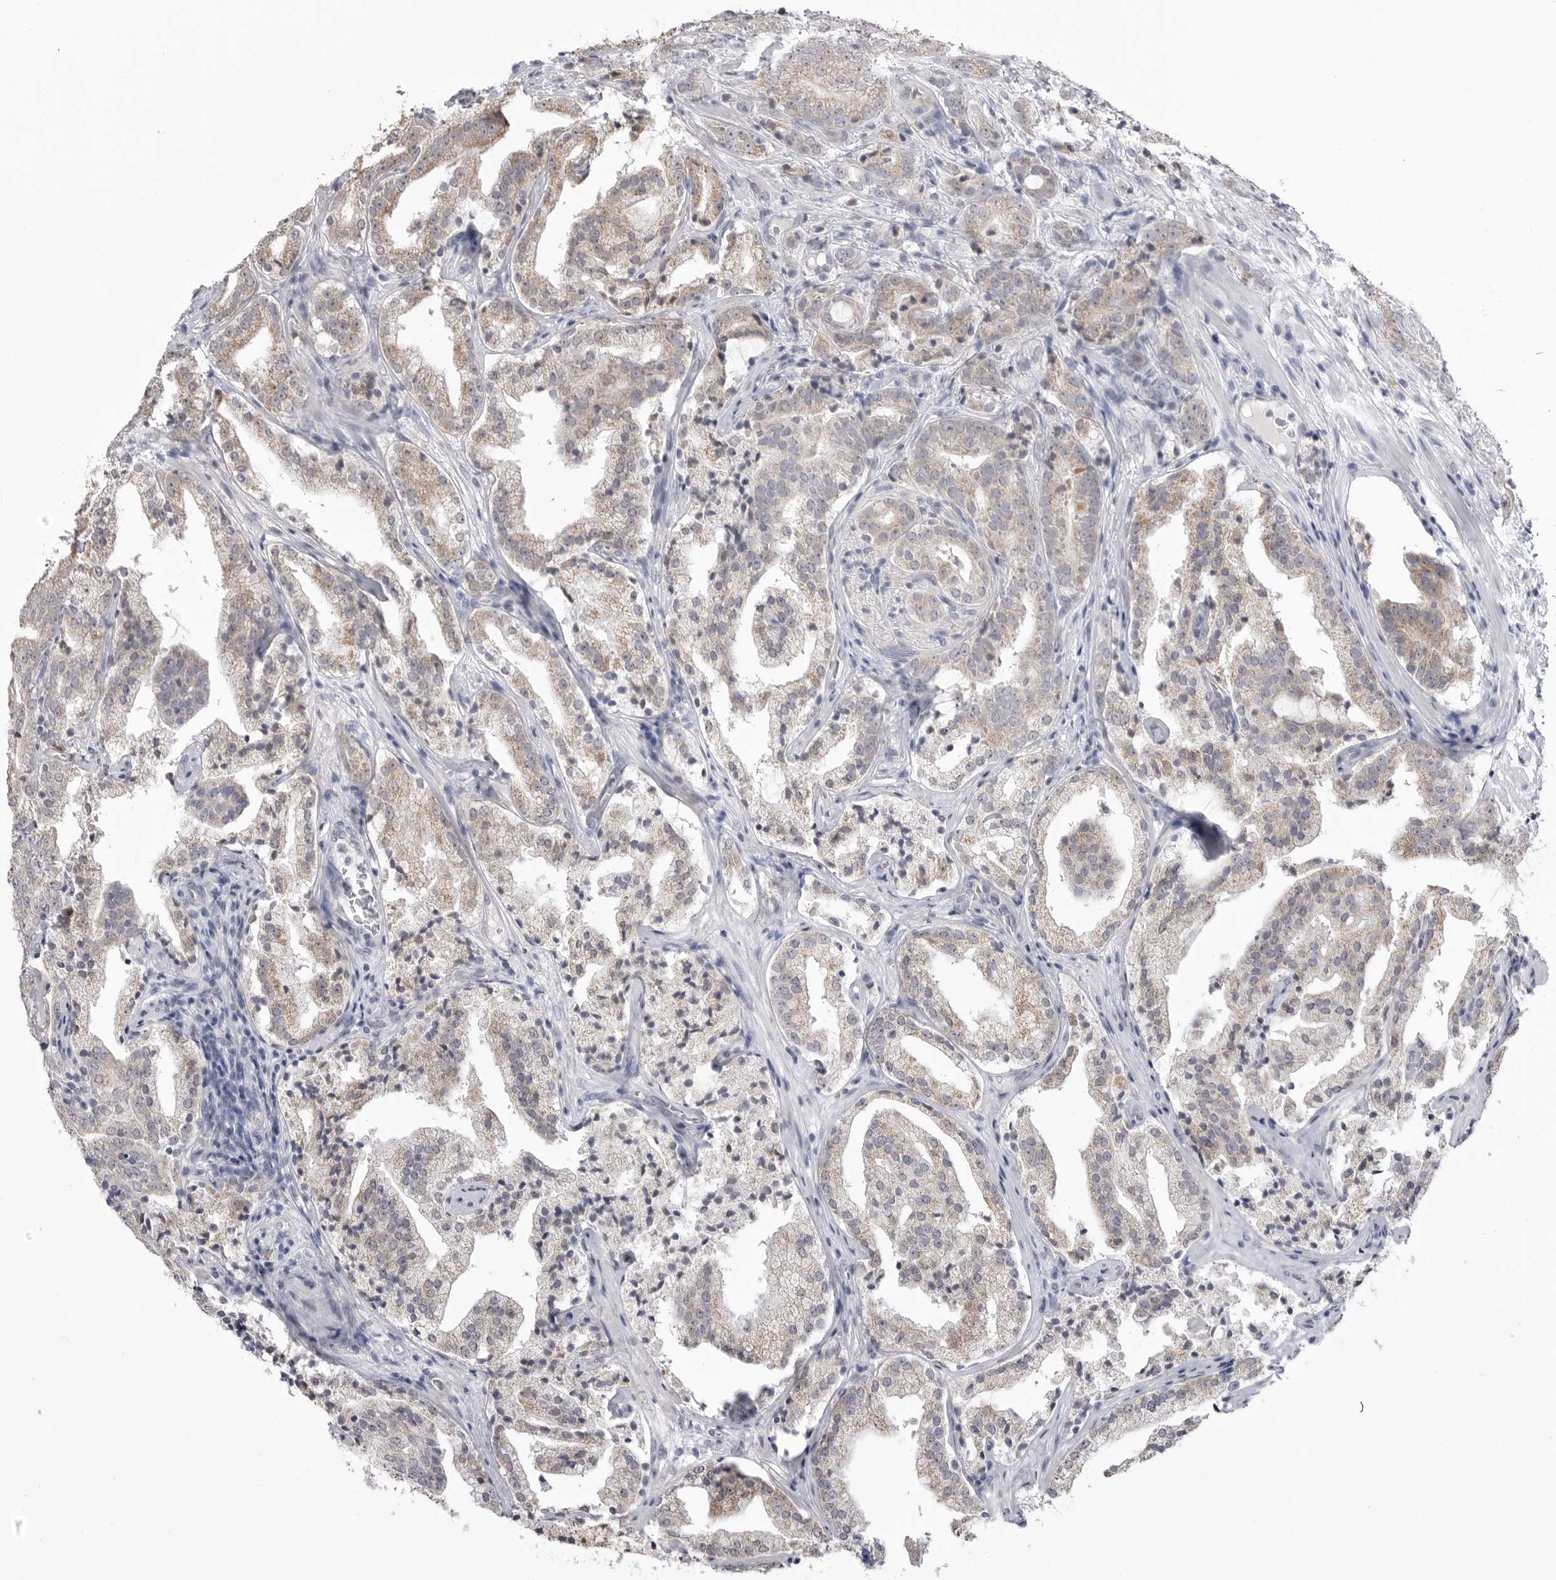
{"staining": {"intensity": "weak", "quantity": ">75%", "location": "cytoplasmic/membranous"}, "tissue": "prostate cancer", "cell_type": "Tumor cells", "image_type": "cancer", "snomed": [{"axis": "morphology", "description": "Adenocarcinoma, High grade"}, {"axis": "topography", "description": "Prostate"}], "caption": "Human prostate adenocarcinoma (high-grade) stained with a protein marker reveals weak staining in tumor cells.", "gene": "FH", "patient": {"sex": "male", "age": 57}}